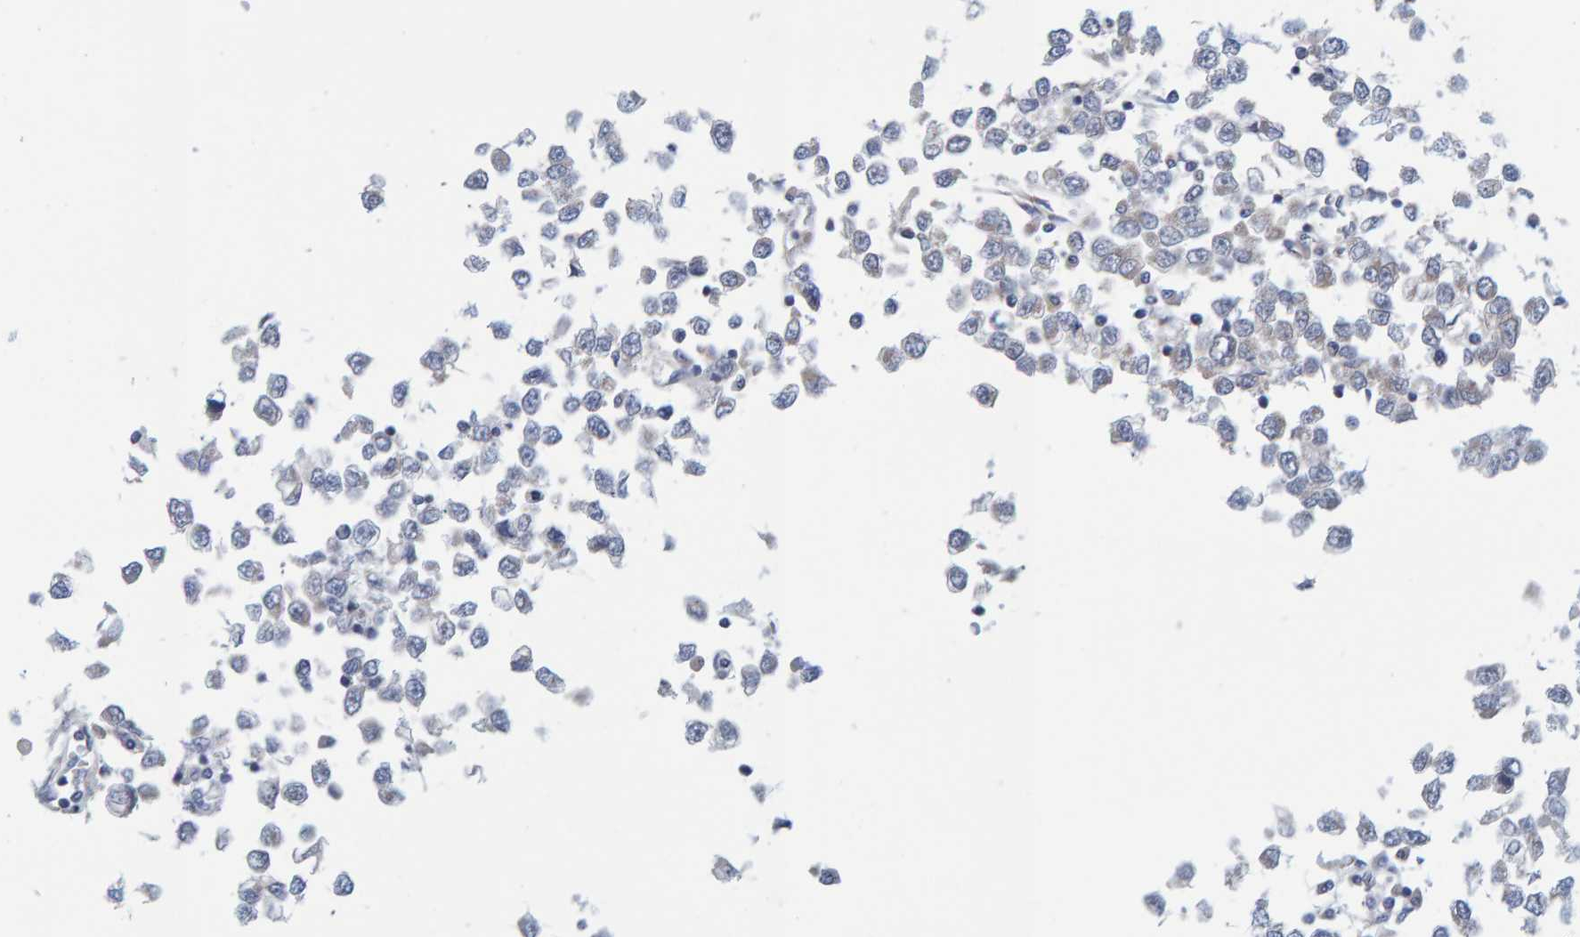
{"staining": {"intensity": "negative", "quantity": "none", "location": "none"}, "tissue": "testis cancer", "cell_type": "Tumor cells", "image_type": "cancer", "snomed": [{"axis": "morphology", "description": "Seminoma, NOS"}, {"axis": "topography", "description": "Testis"}], "caption": "Immunohistochemistry of testis cancer (seminoma) reveals no positivity in tumor cells.", "gene": "ZC3H3", "patient": {"sex": "male", "age": 65}}